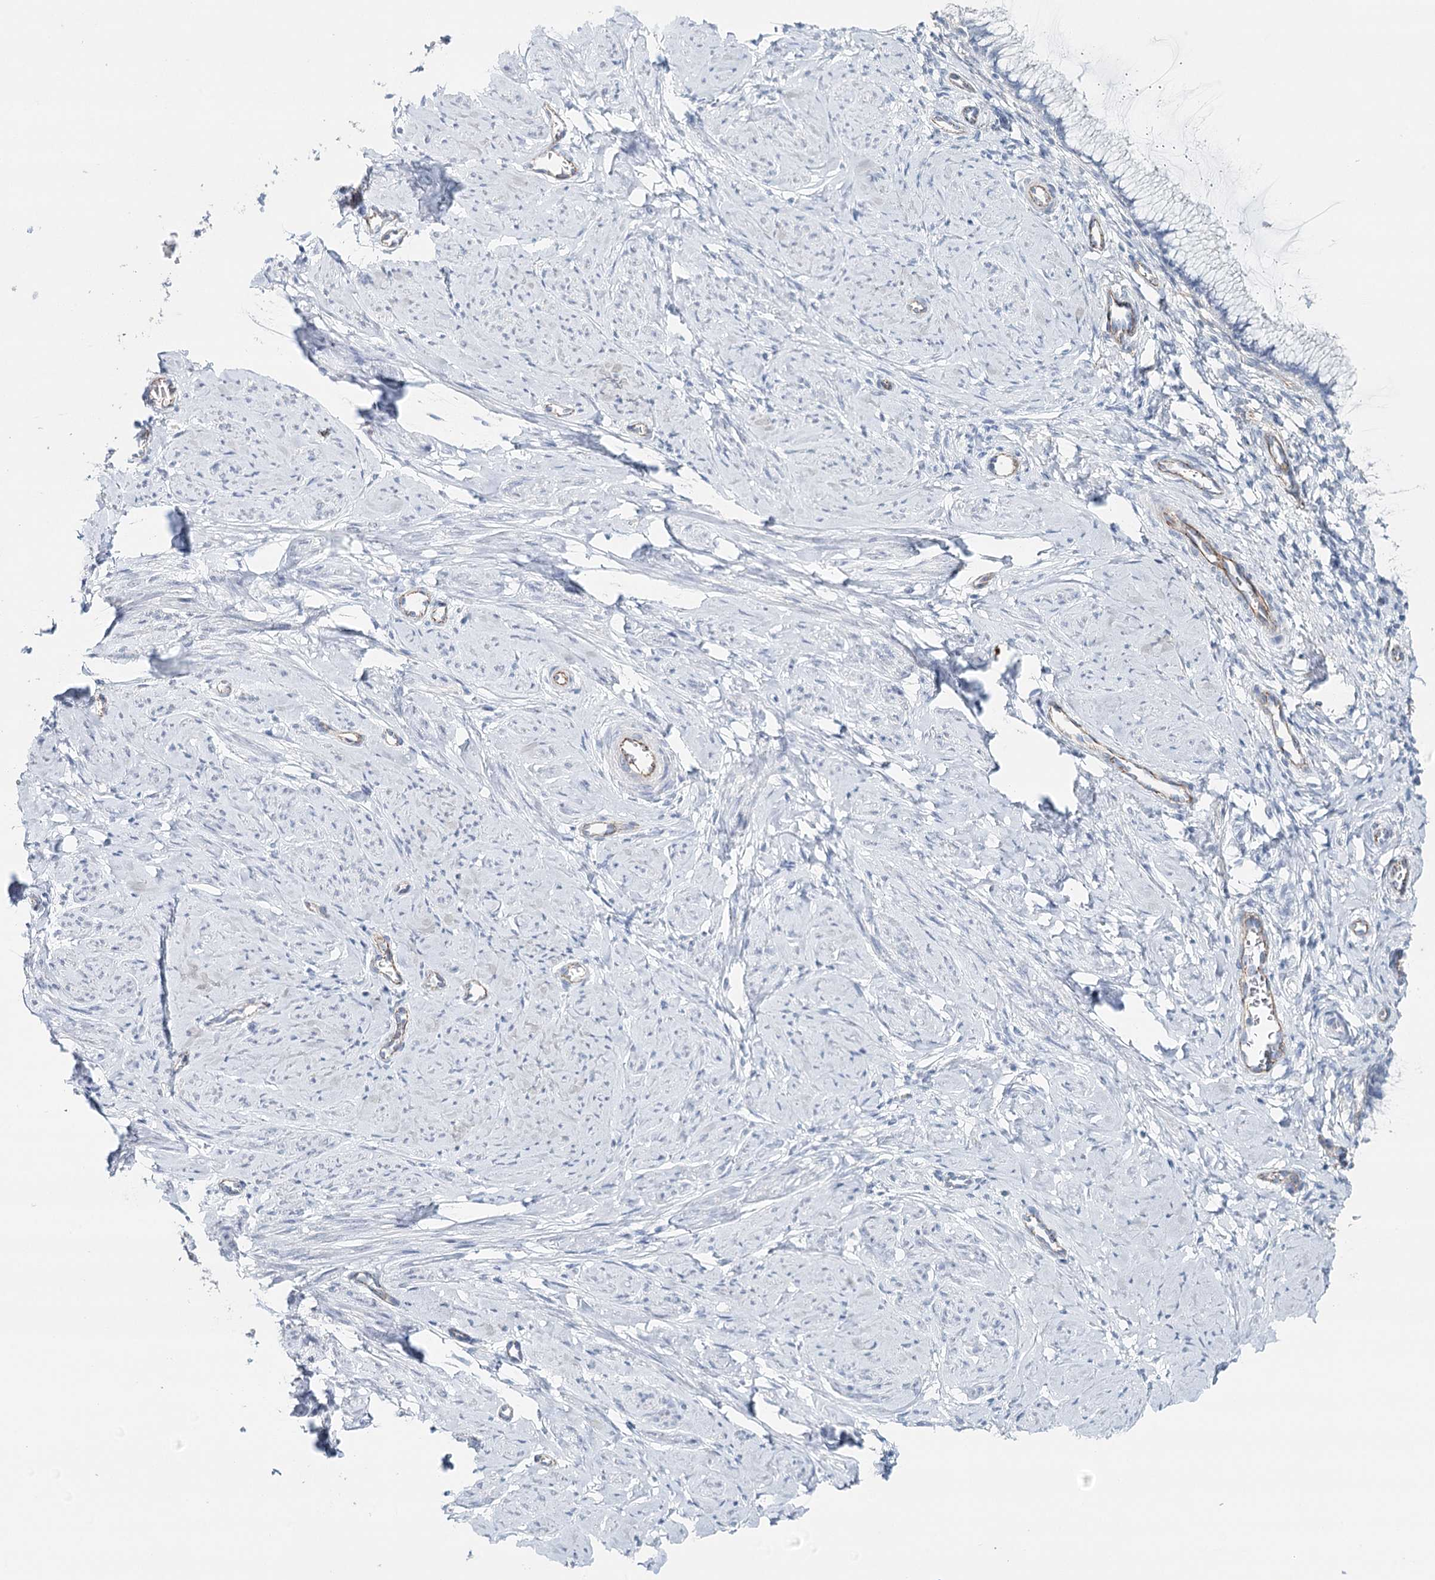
{"staining": {"intensity": "negative", "quantity": "none", "location": "none"}, "tissue": "cervix", "cell_type": "Glandular cells", "image_type": "normal", "snomed": [{"axis": "morphology", "description": "Normal tissue, NOS"}, {"axis": "morphology", "description": "Adenocarcinoma, NOS"}, {"axis": "topography", "description": "Cervix"}], "caption": "There is no significant staining in glandular cells of cervix. (DAB IHC, high magnification).", "gene": "SYNPO", "patient": {"sex": "female", "age": 29}}